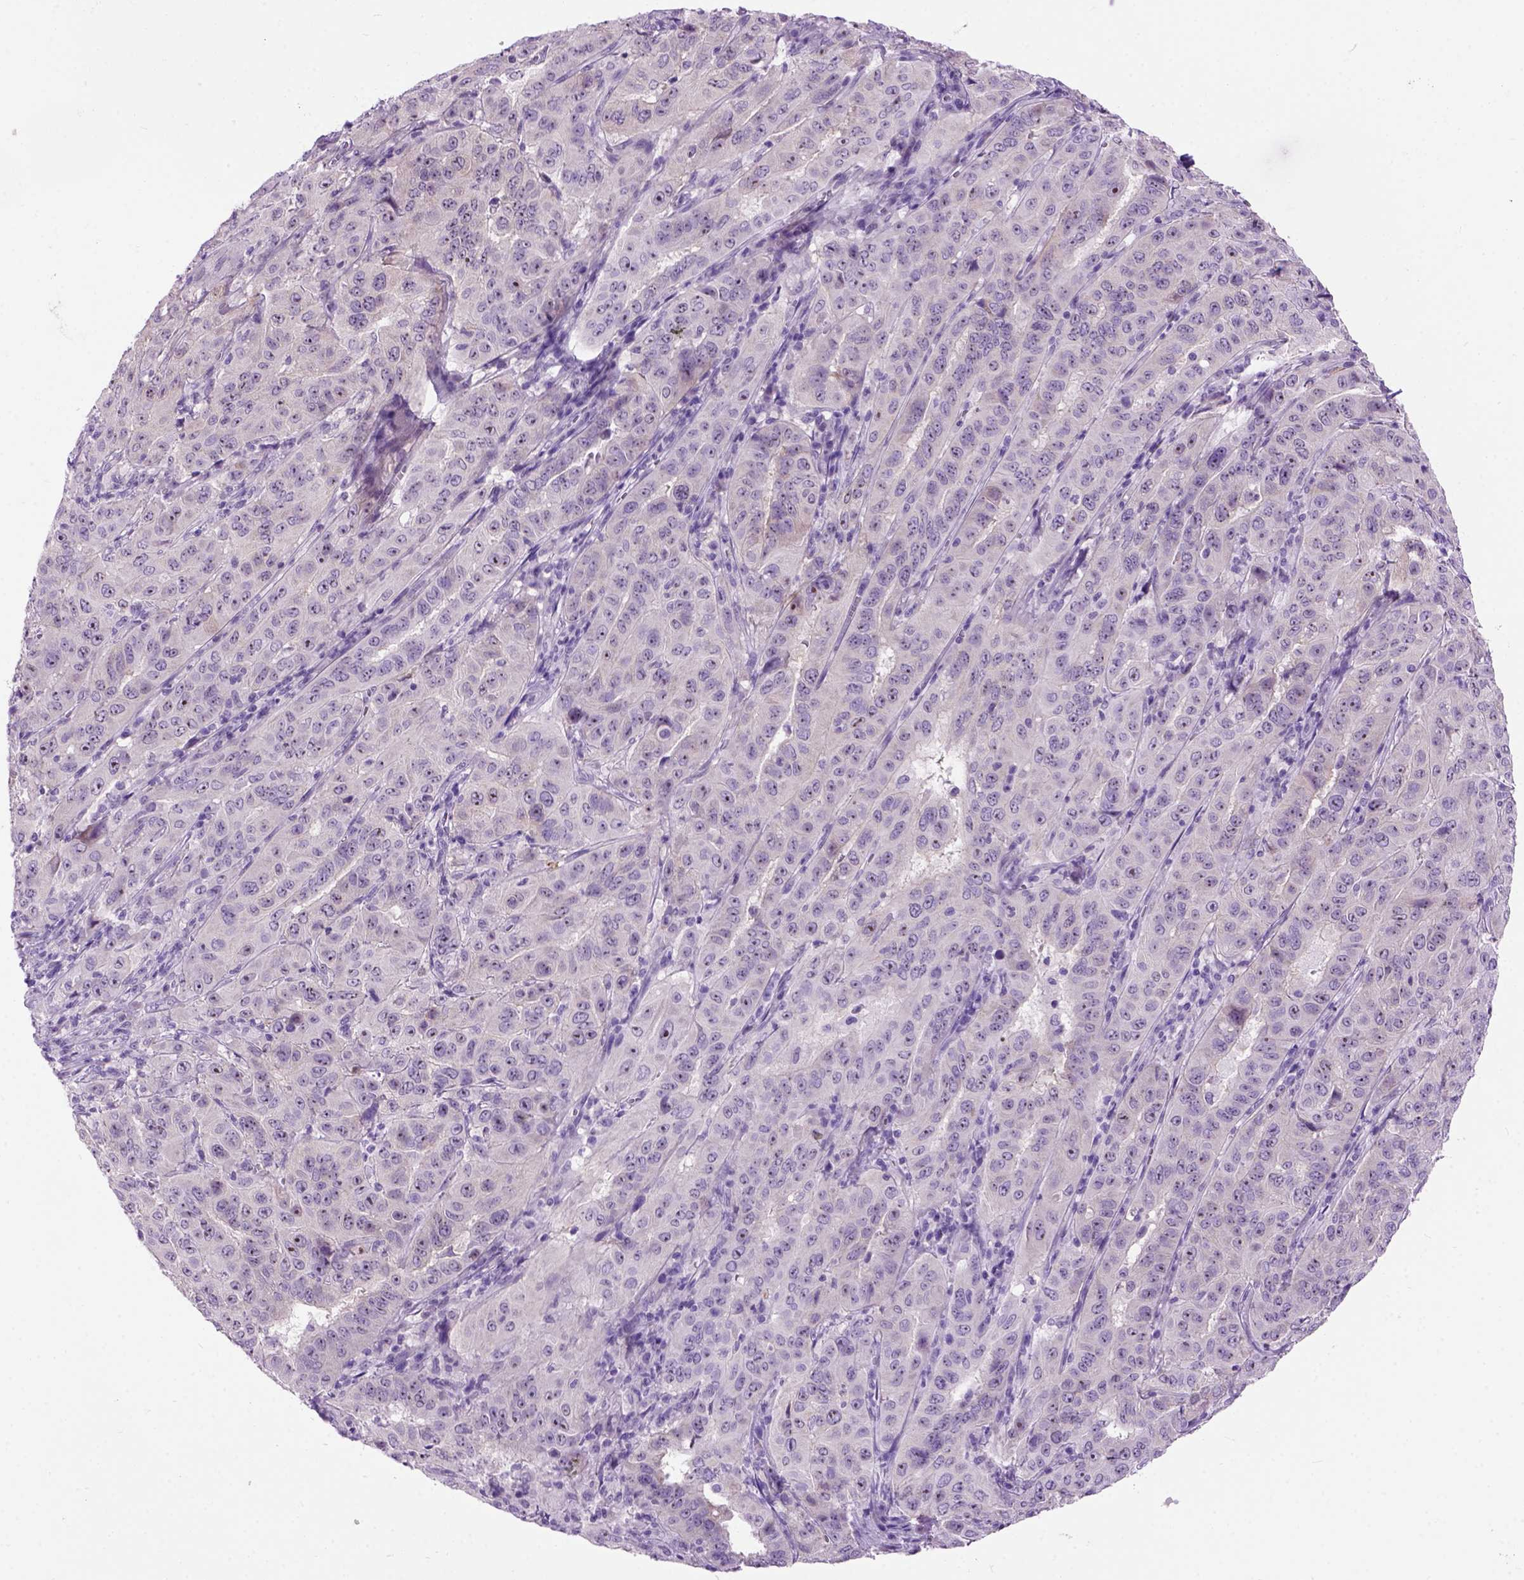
{"staining": {"intensity": "negative", "quantity": "none", "location": "none"}, "tissue": "pancreatic cancer", "cell_type": "Tumor cells", "image_type": "cancer", "snomed": [{"axis": "morphology", "description": "Adenocarcinoma, NOS"}, {"axis": "topography", "description": "Pancreas"}], "caption": "The image shows no staining of tumor cells in adenocarcinoma (pancreatic).", "gene": "MAPT", "patient": {"sex": "male", "age": 63}}